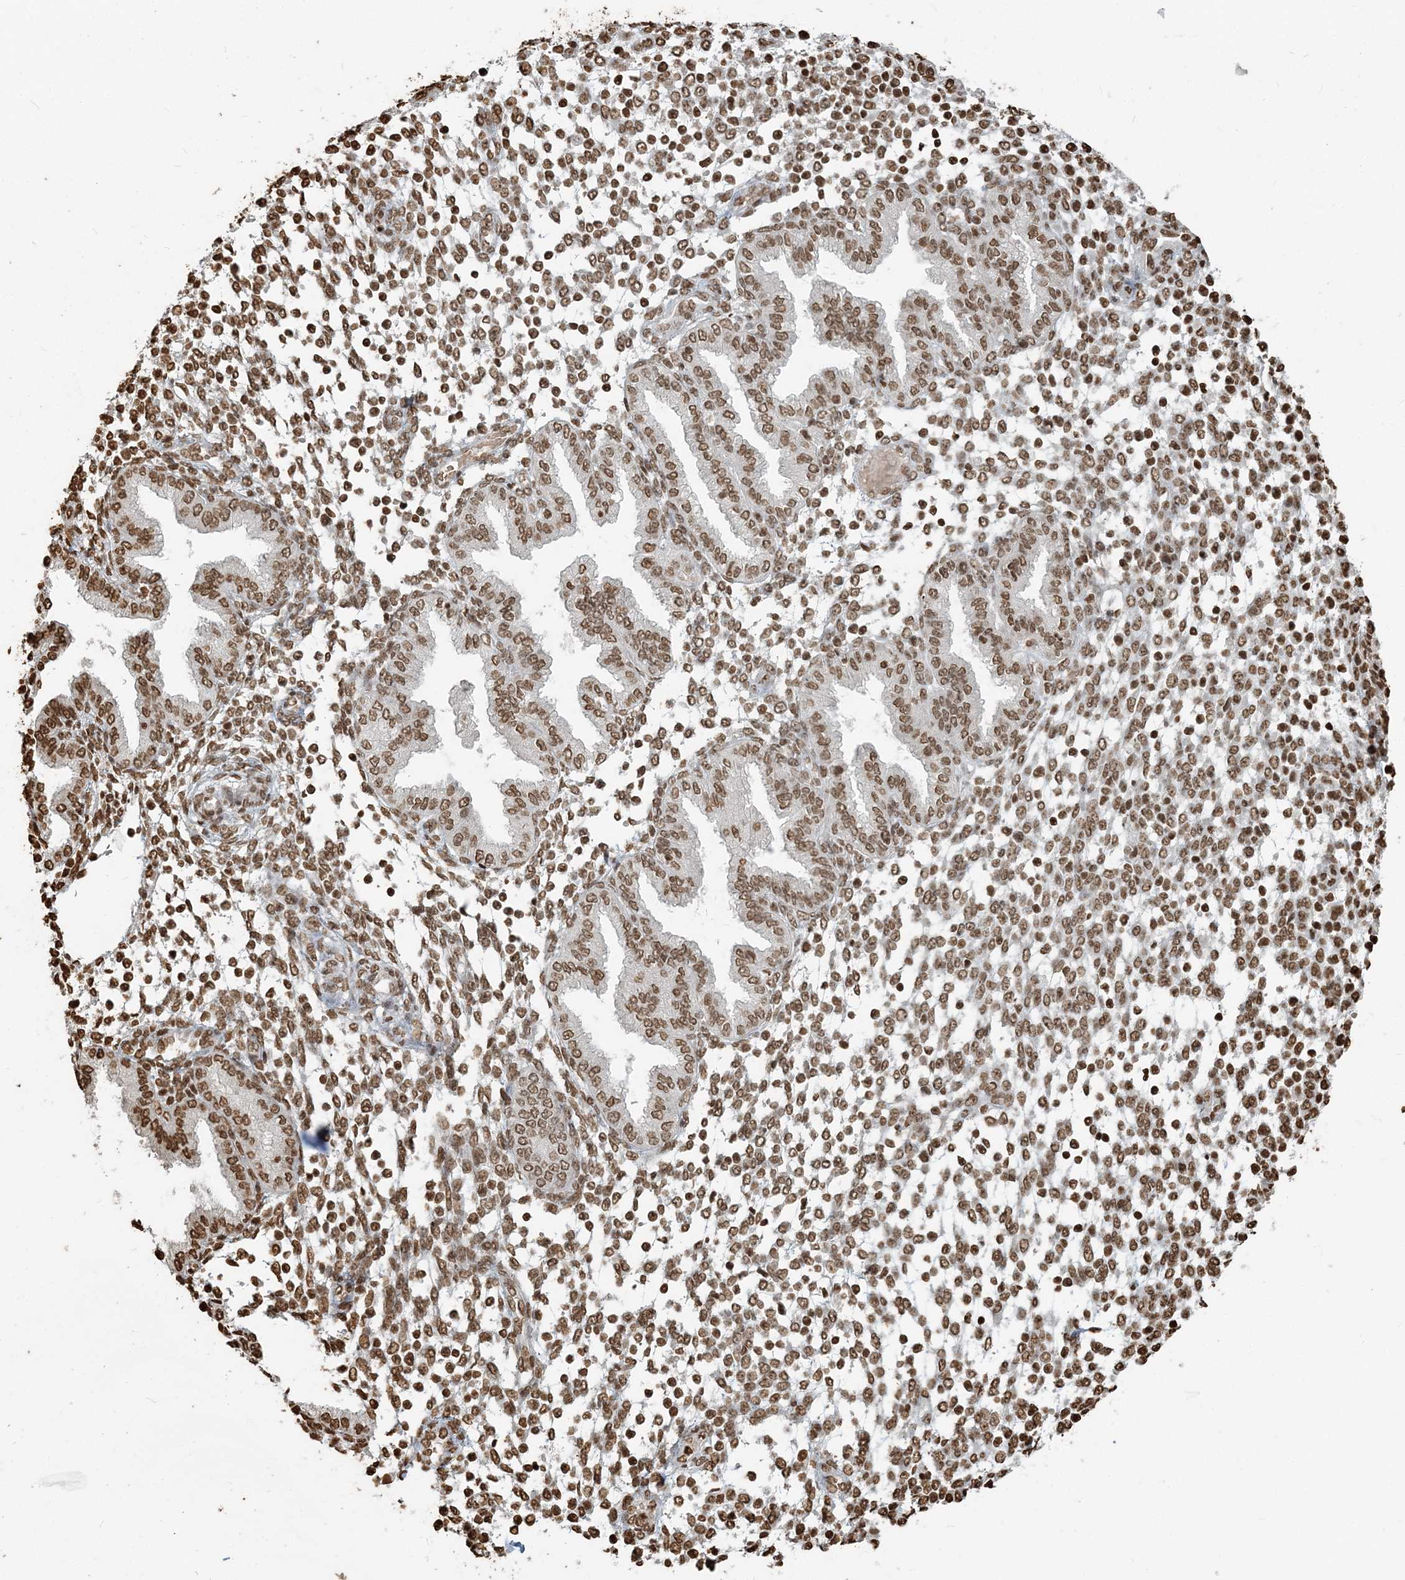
{"staining": {"intensity": "moderate", "quantity": ">75%", "location": "nuclear"}, "tissue": "endometrium", "cell_type": "Cells in endometrial stroma", "image_type": "normal", "snomed": [{"axis": "morphology", "description": "Normal tissue, NOS"}, {"axis": "topography", "description": "Endometrium"}], "caption": "Cells in endometrial stroma demonstrate medium levels of moderate nuclear expression in about >75% of cells in normal human endometrium.", "gene": "H3", "patient": {"sex": "female", "age": 53}}